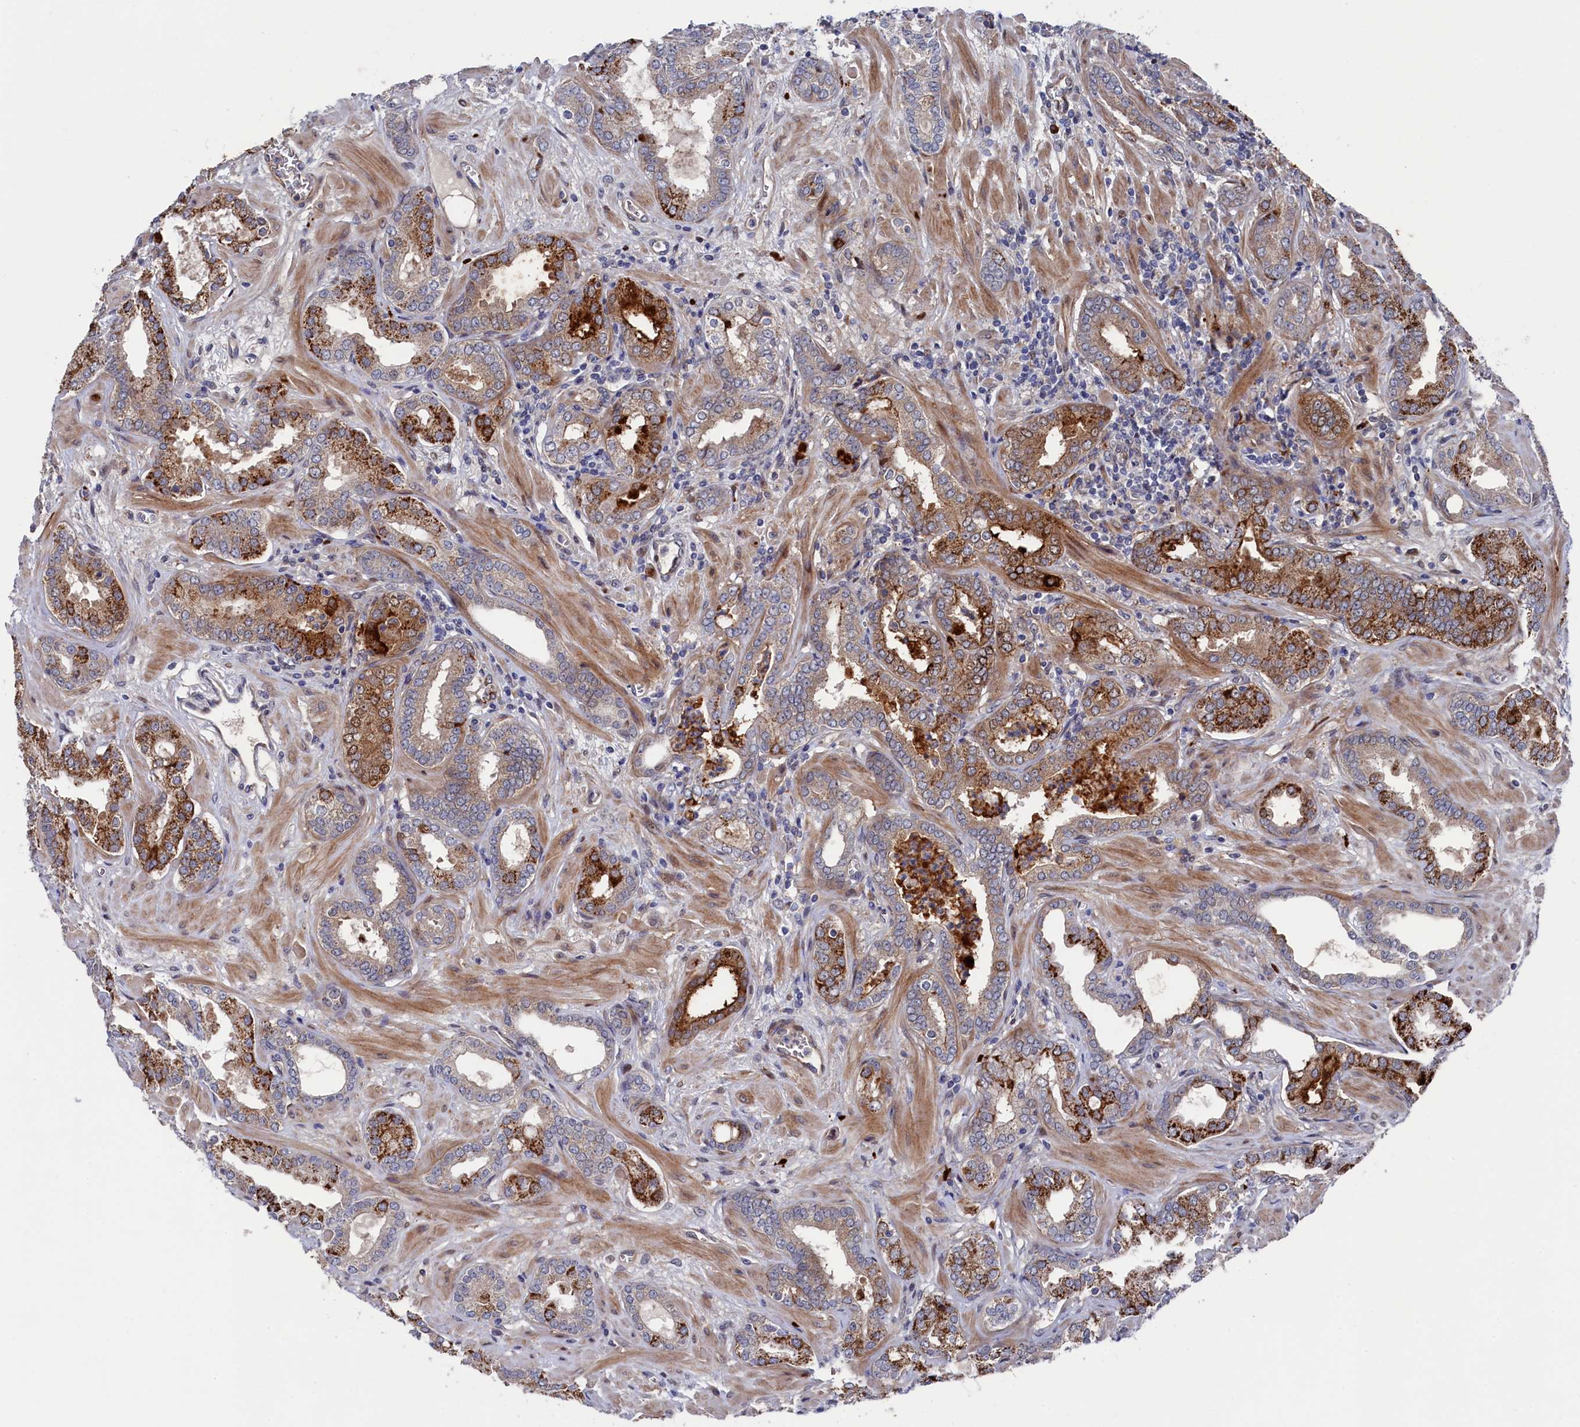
{"staining": {"intensity": "strong", "quantity": "25%-75%", "location": "cytoplasmic/membranous"}, "tissue": "prostate cancer", "cell_type": "Tumor cells", "image_type": "cancer", "snomed": [{"axis": "morphology", "description": "Adenocarcinoma, High grade"}, {"axis": "topography", "description": "Prostate"}], "caption": "Protein analysis of prostate cancer tissue demonstrates strong cytoplasmic/membranous staining in approximately 25%-75% of tumor cells.", "gene": "ZNF891", "patient": {"sex": "male", "age": 64}}